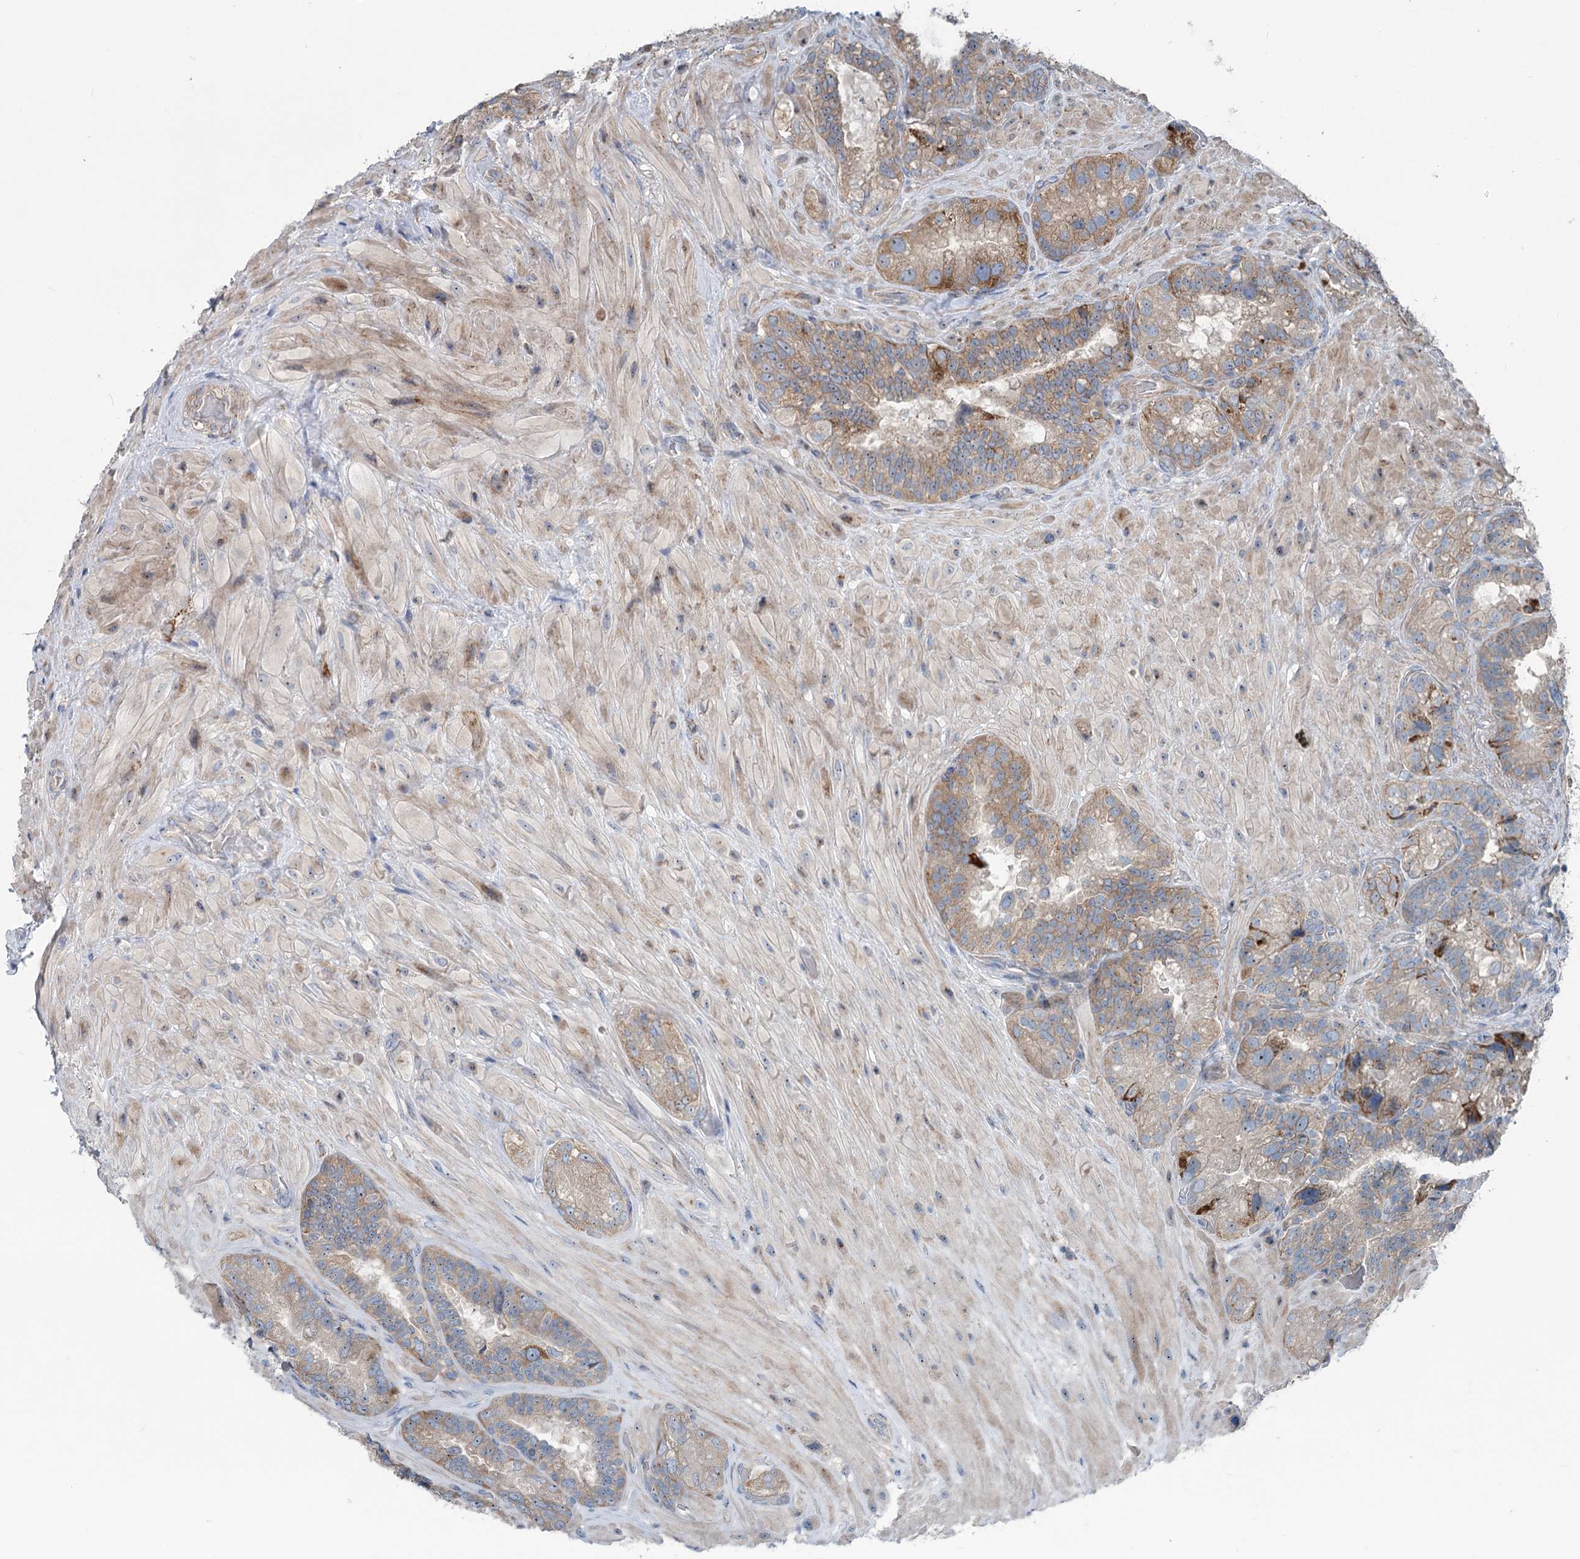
{"staining": {"intensity": "moderate", "quantity": ">75%", "location": "cytoplasmic/membranous"}, "tissue": "seminal vesicle", "cell_type": "Glandular cells", "image_type": "normal", "snomed": [{"axis": "morphology", "description": "Normal tissue, NOS"}, {"axis": "topography", "description": "Prostate and seminal vesicle, NOS"}, {"axis": "topography", "description": "Prostate"}, {"axis": "topography", "description": "Seminal veicle"}], "caption": "Seminal vesicle stained with DAB (3,3'-diaminobenzidine) IHC shows medium levels of moderate cytoplasmic/membranous staining in approximately >75% of glandular cells. (DAB (3,3'-diaminobenzidine) IHC with brightfield microscopy, high magnification).", "gene": "MARK2", "patient": {"sex": "male", "age": 67}}